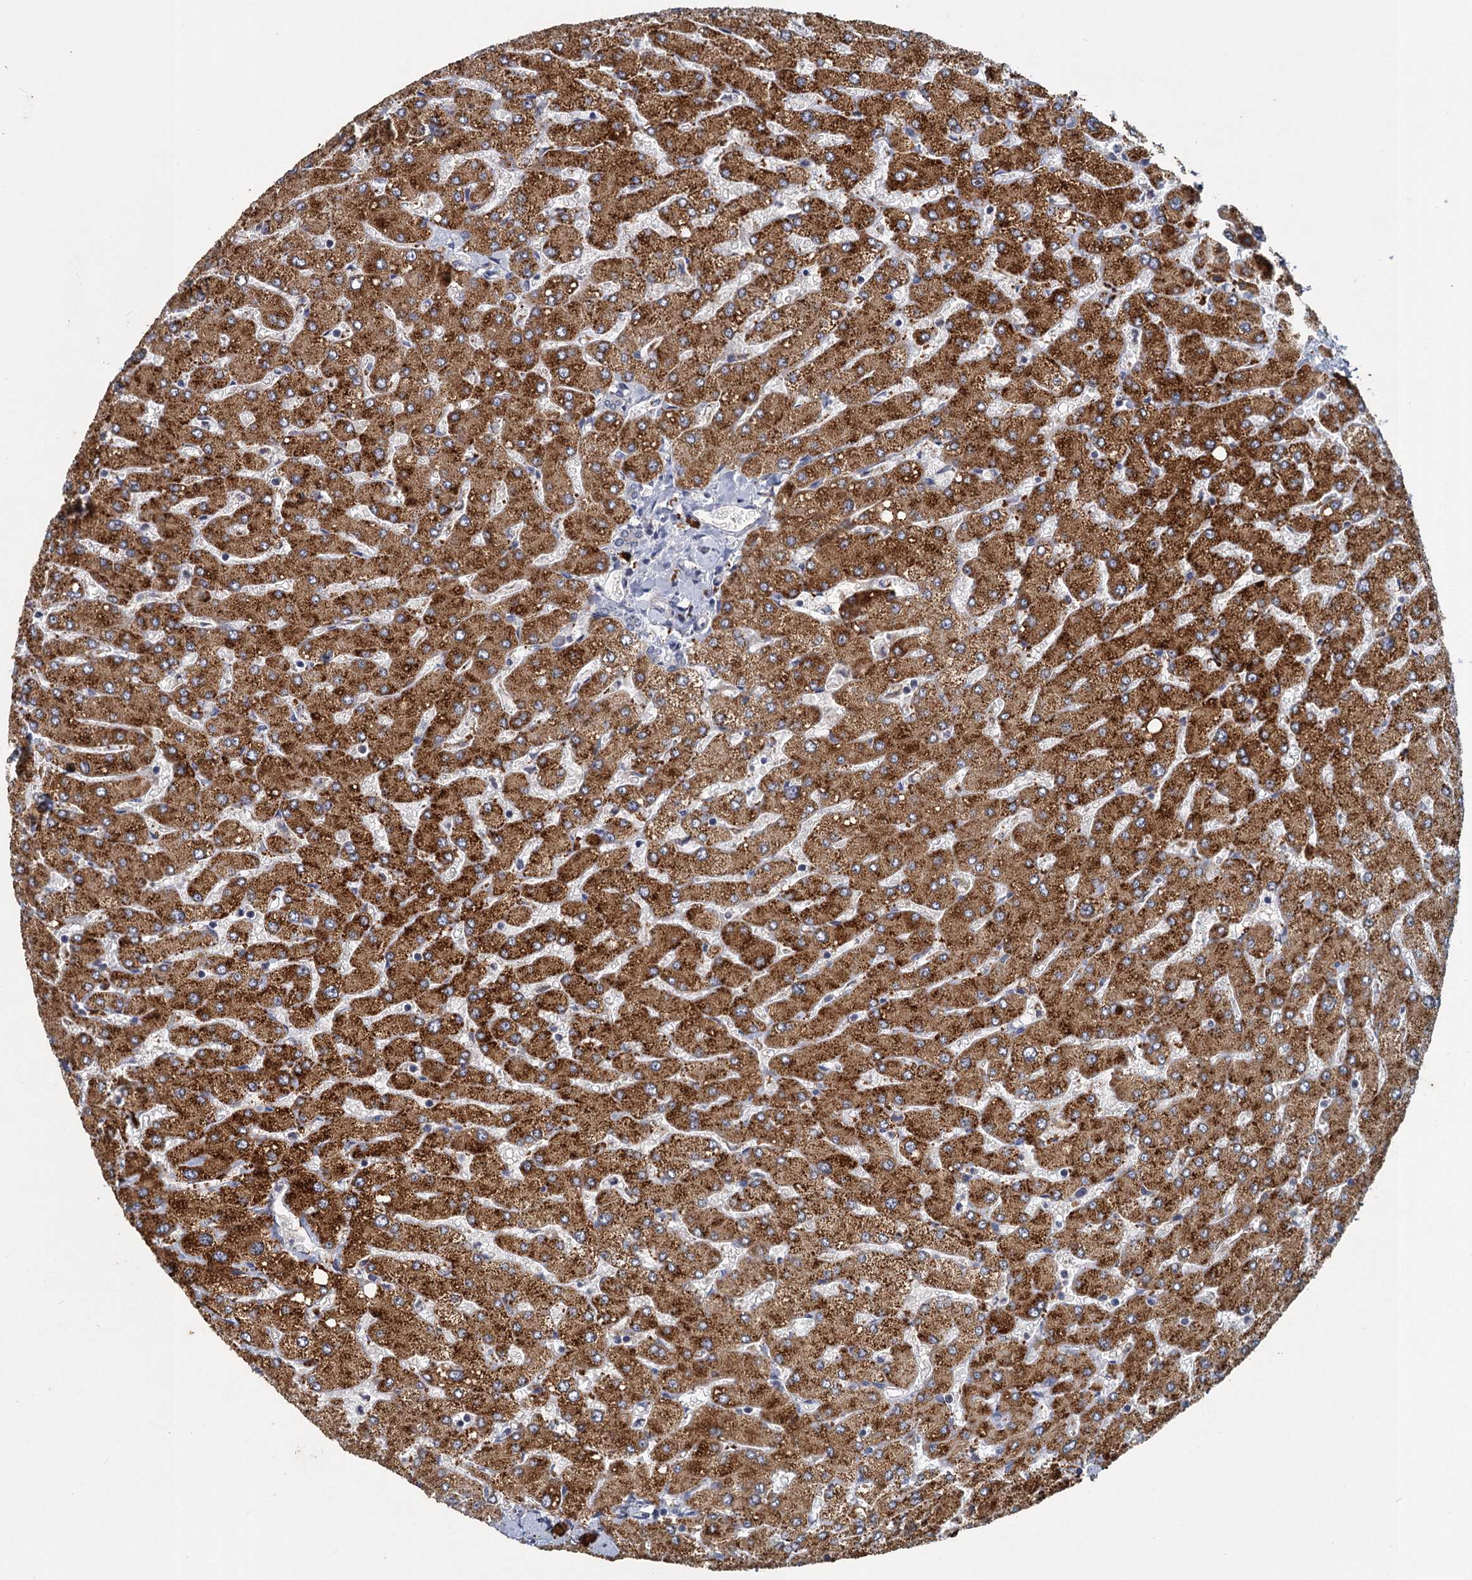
{"staining": {"intensity": "negative", "quantity": "none", "location": "none"}, "tissue": "liver", "cell_type": "Cholangiocytes", "image_type": "normal", "snomed": [{"axis": "morphology", "description": "Normal tissue, NOS"}, {"axis": "topography", "description": "Liver"}], "caption": "Immunohistochemistry of normal liver reveals no expression in cholangiocytes.", "gene": "SLC2A7", "patient": {"sex": "male", "age": 55}}